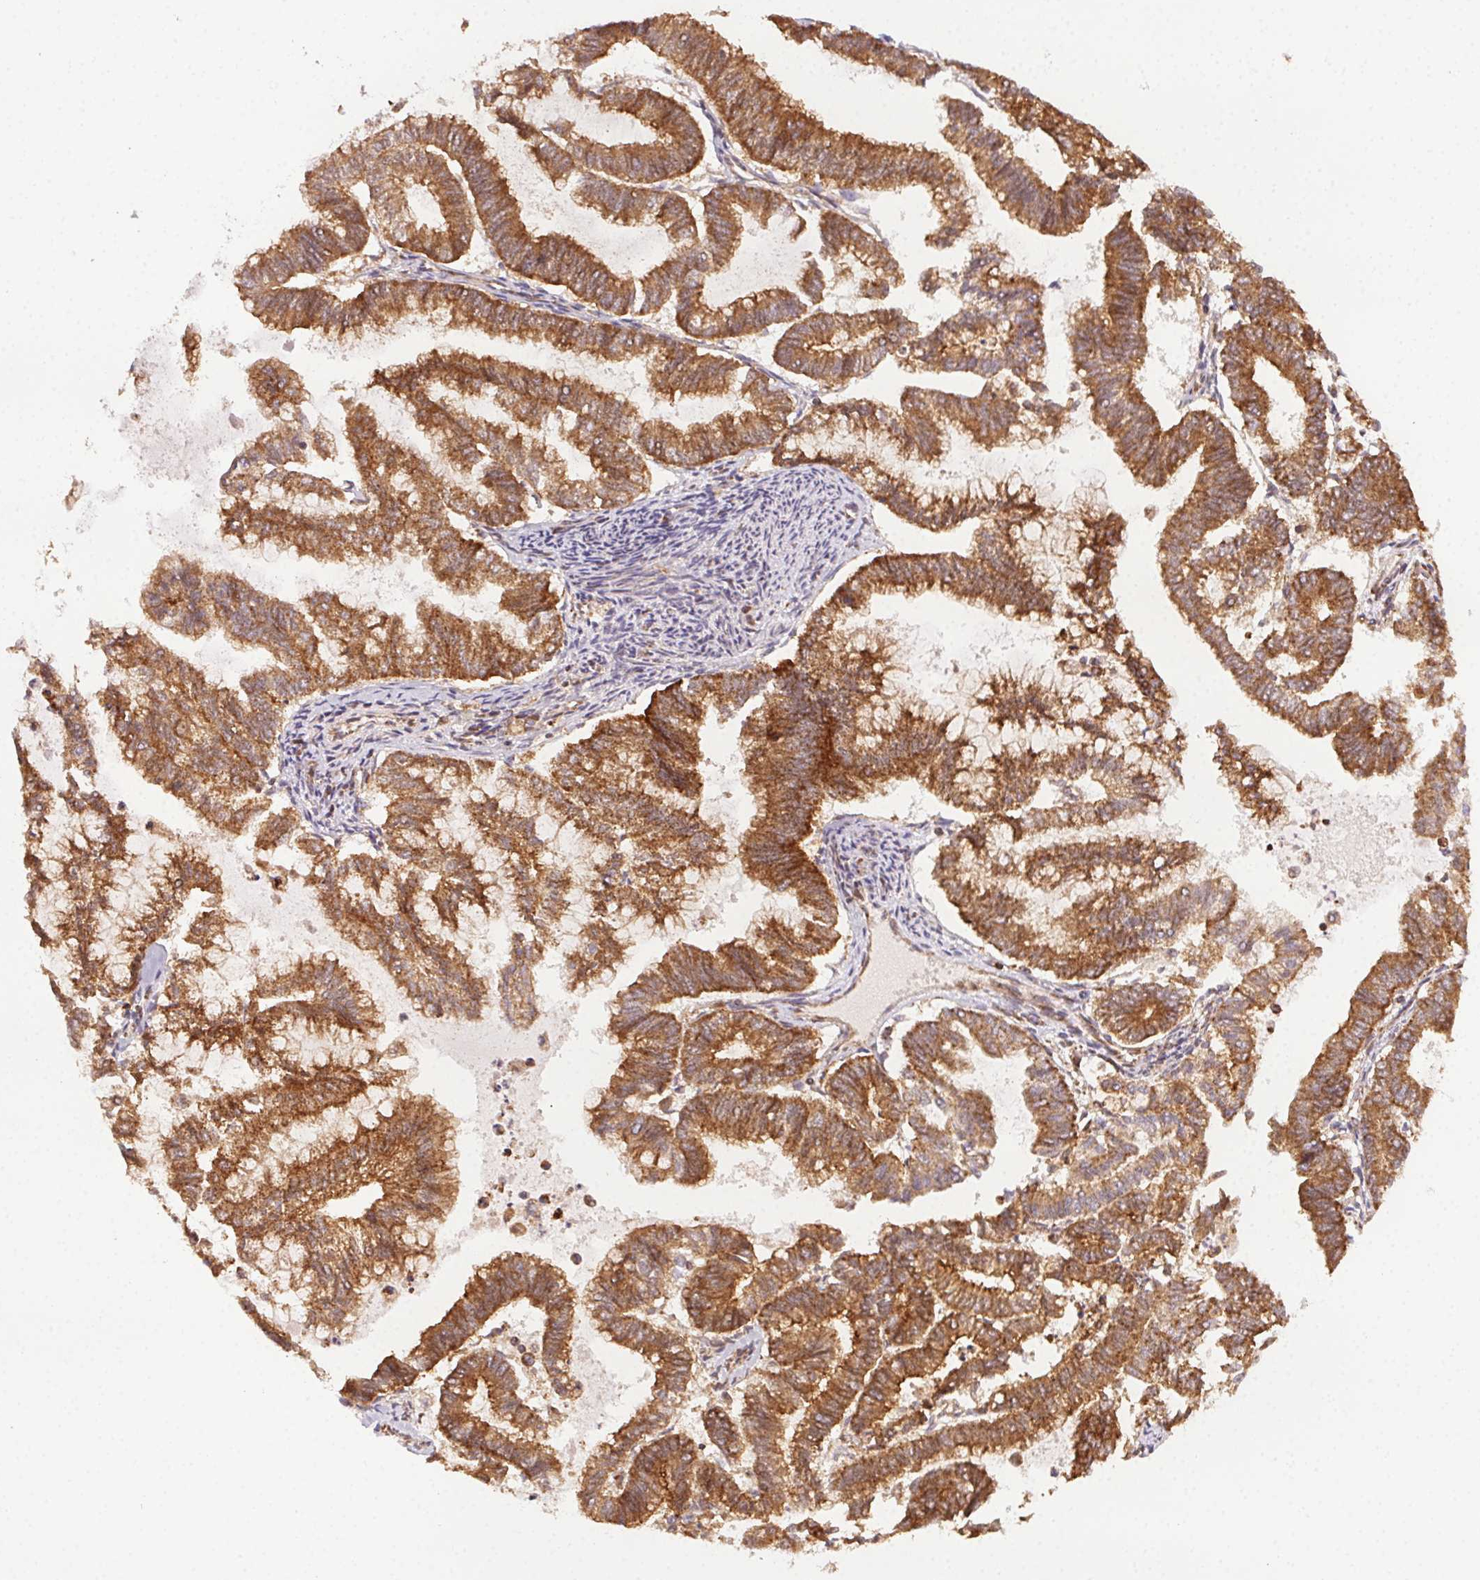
{"staining": {"intensity": "strong", "quantity": ">75%", "location": "cytoplasmic/membranous"}, "tissue": "endometrial cancer", "cell_type": "Tumor cells", "image_type": "cancer", "snomed": [{"axis": "morphology", "description": "Adenocarcinoma, NOS"}, {"axis": "topography", "description": "Endometrium"}], "caption": "Protein staining exhibits strong cytoplasmic/membranous positivity in about >75% of tumor cells in endometrial cancer (adenocarcinoma). (Brightfield microscopy of DAB IHC at high magnification).", "gene": "CLPB", "patient": {"sex": "female", "age": 79}}